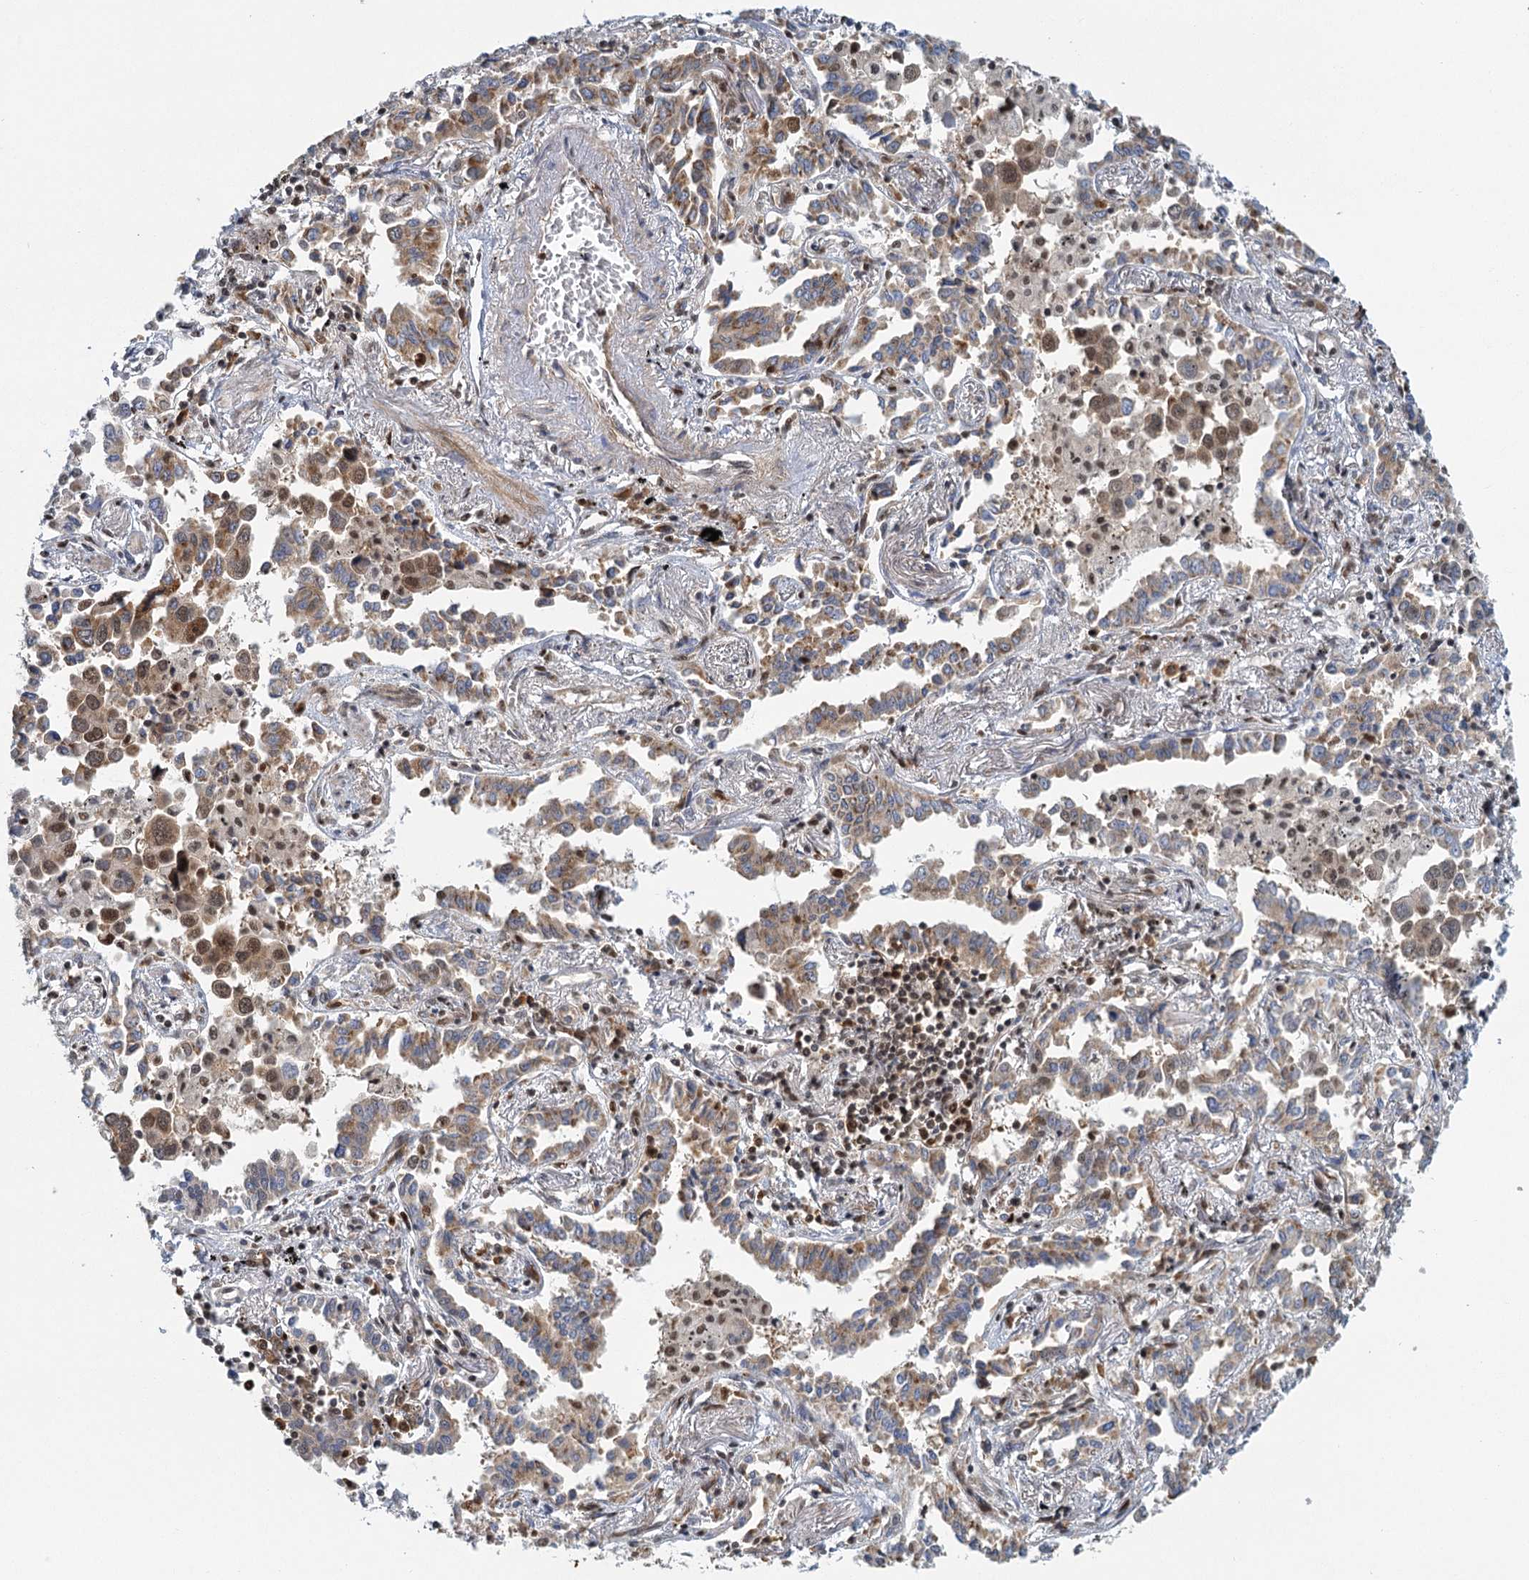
{"staining": {"intensity": "moderate", "quantity": ">75%", "location": "cytoplasmic/membranous,nuclear"}, "tissue": "lung cancer", "cell_type": "Tumor cells", "image_type": "cancer", "snomed": [{"axis": "morphology", "description": "Adenocarcinoma, NOS"}, {"axis": "topography", "description": "Lung"}], "caption": "Protein staining shows moderate cytoplasmic/membranous and nuclear expression in about >75% of tumor cells in lung cancer (adenocarcinoma).", "gene": "GPATCH11", "patient": {"sex": "male", "age": 67}}